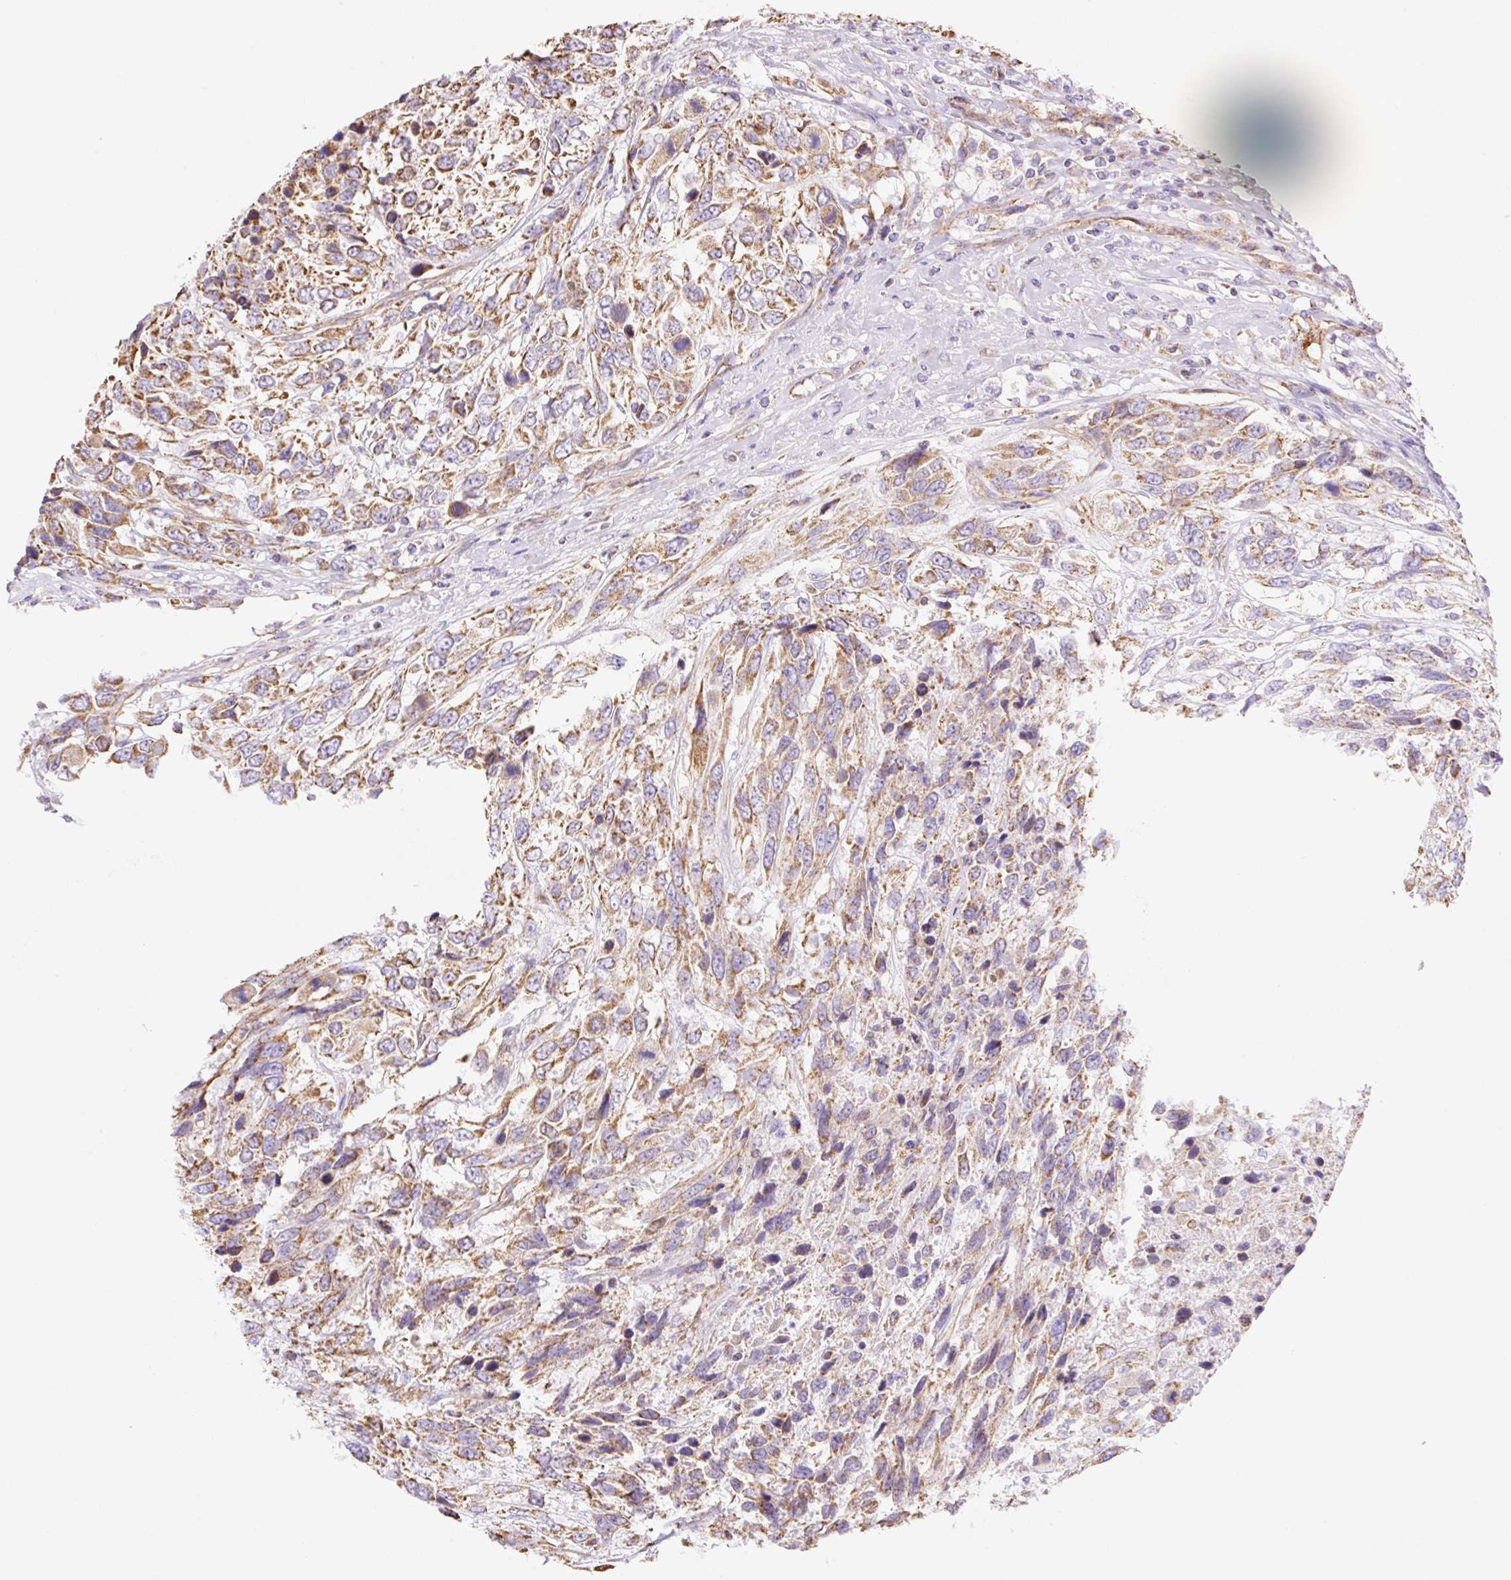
{"staining": {"intensity": "moderate", "quantity": ">75%", "location": "cytoplasmic/membranous"}, "tissue": "urothelial cancer", "cell_type": "Tumor cells", "image_type": "cancer", "snomed": [{"axis": "morphology", "description": "Urothelial carcinoma, High grade"}, {"axis": "topography", "description": "Urinary bladder"}], "caption": "A photomicrograph showing moderate cytoplasmic/membranous staining in about >75% of tumor cells in urothelial carcinoma (high-grade), as visualized by brown immunohistochemical staining.", "gene": "ESAM", "patient": {"sex": "female", "age": 70}}